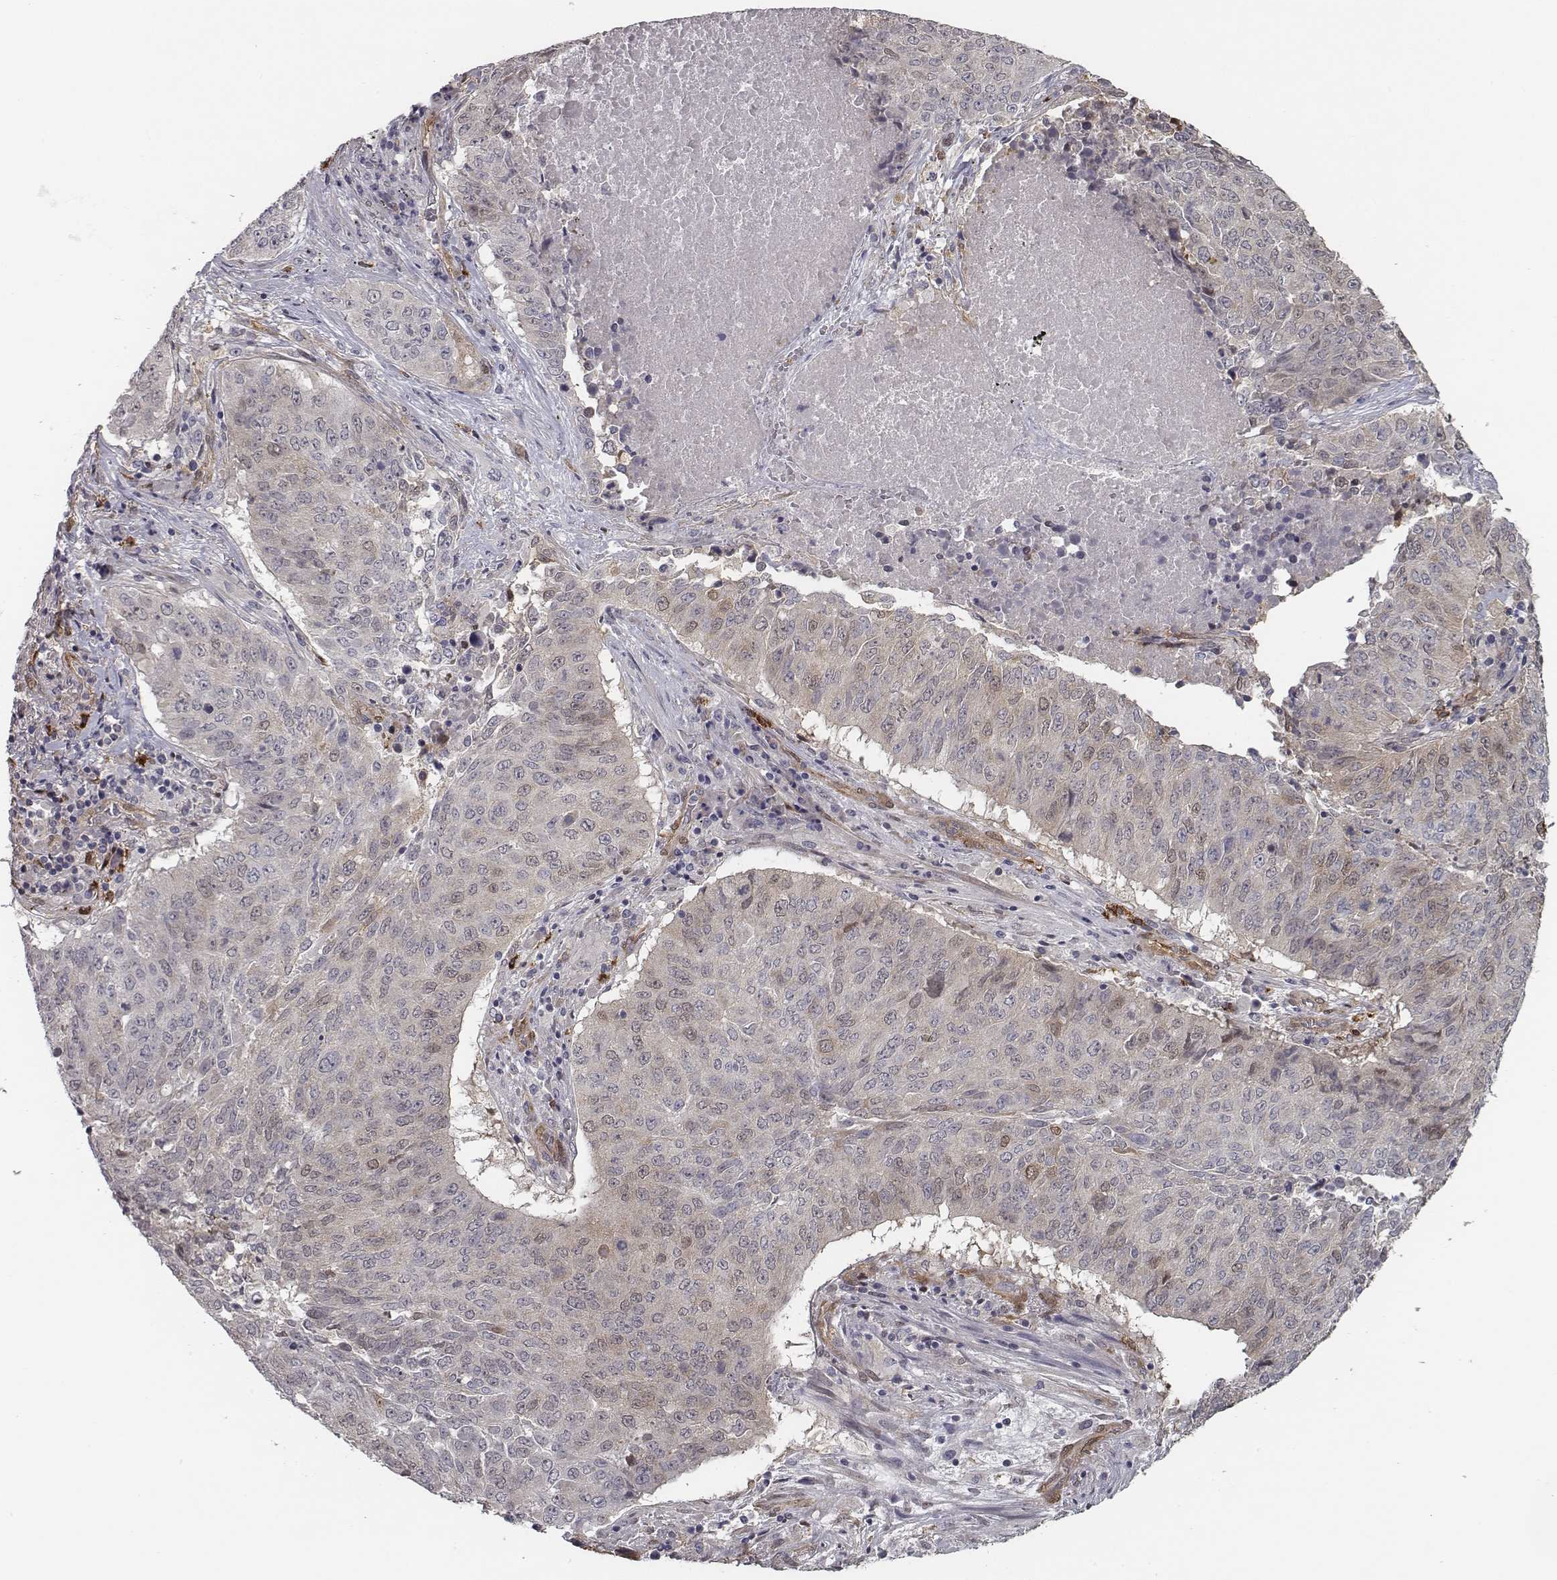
{"staining": {"intensity": "weak", "quantity": "<25%", "location": "cytoplasmic/membranous"}, "tissue": "lung cancer", "cell_type": "Tumor cells", "image_type": "cancer", "snomed": [{"axis": "morphology", "description": "Normal tissue, NOS"}, {"axis": "morphology", "description": "Squamous cell carcinoma, NOS"}, {"axis": "topography", "description": "Bronchus"}, {"axis": "topography", "description": "Lung"}], "caption": "A high-resolution micrograph shows immunohistochemistry (IHC) staining of lung cancer, which displays no significant expression in tumor cells.", "gene": "ISYNA1", "patient": {"sex": "male", "age": 64}}